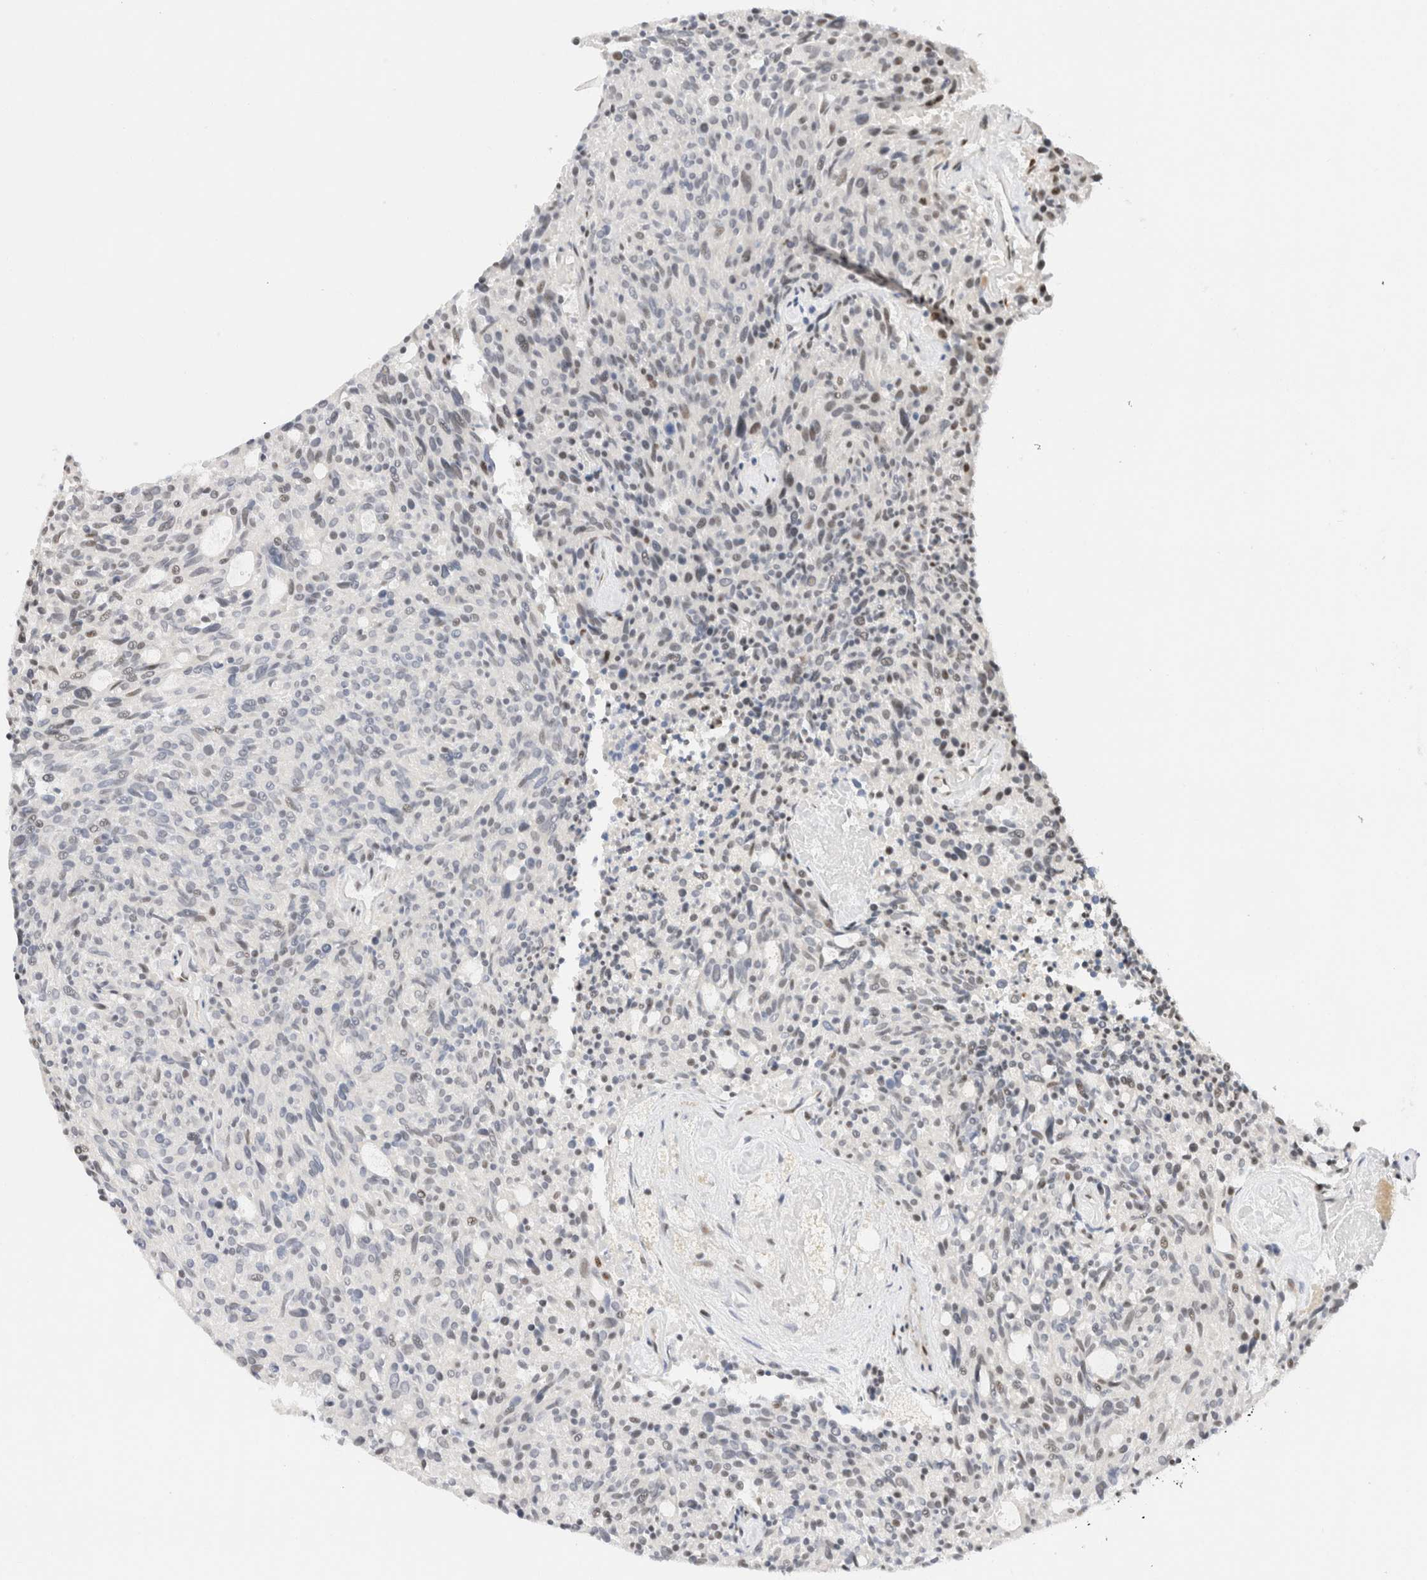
{"staining": {"intensity": "negative", "quantity": "none", "location": "none"}, "tissue": "carcinoid", "cell_type": "Tumor cells", "image_type": "cancer", "snomed": [{"axis": "morphology", "description": "Carcinoid, malignant, NOS"}, {"axis": "topography", "description": "Pancreas"}], "caption": "Immunohistochemical staining of carcinoid reveals no significant staining in tumor cells. (DAB (3,3'-diaminobenzidine) immunohistochemistry (IHC), high magnification).", "gene": "SUPT3H", "patient": {"sex": "female", "age": 54}}